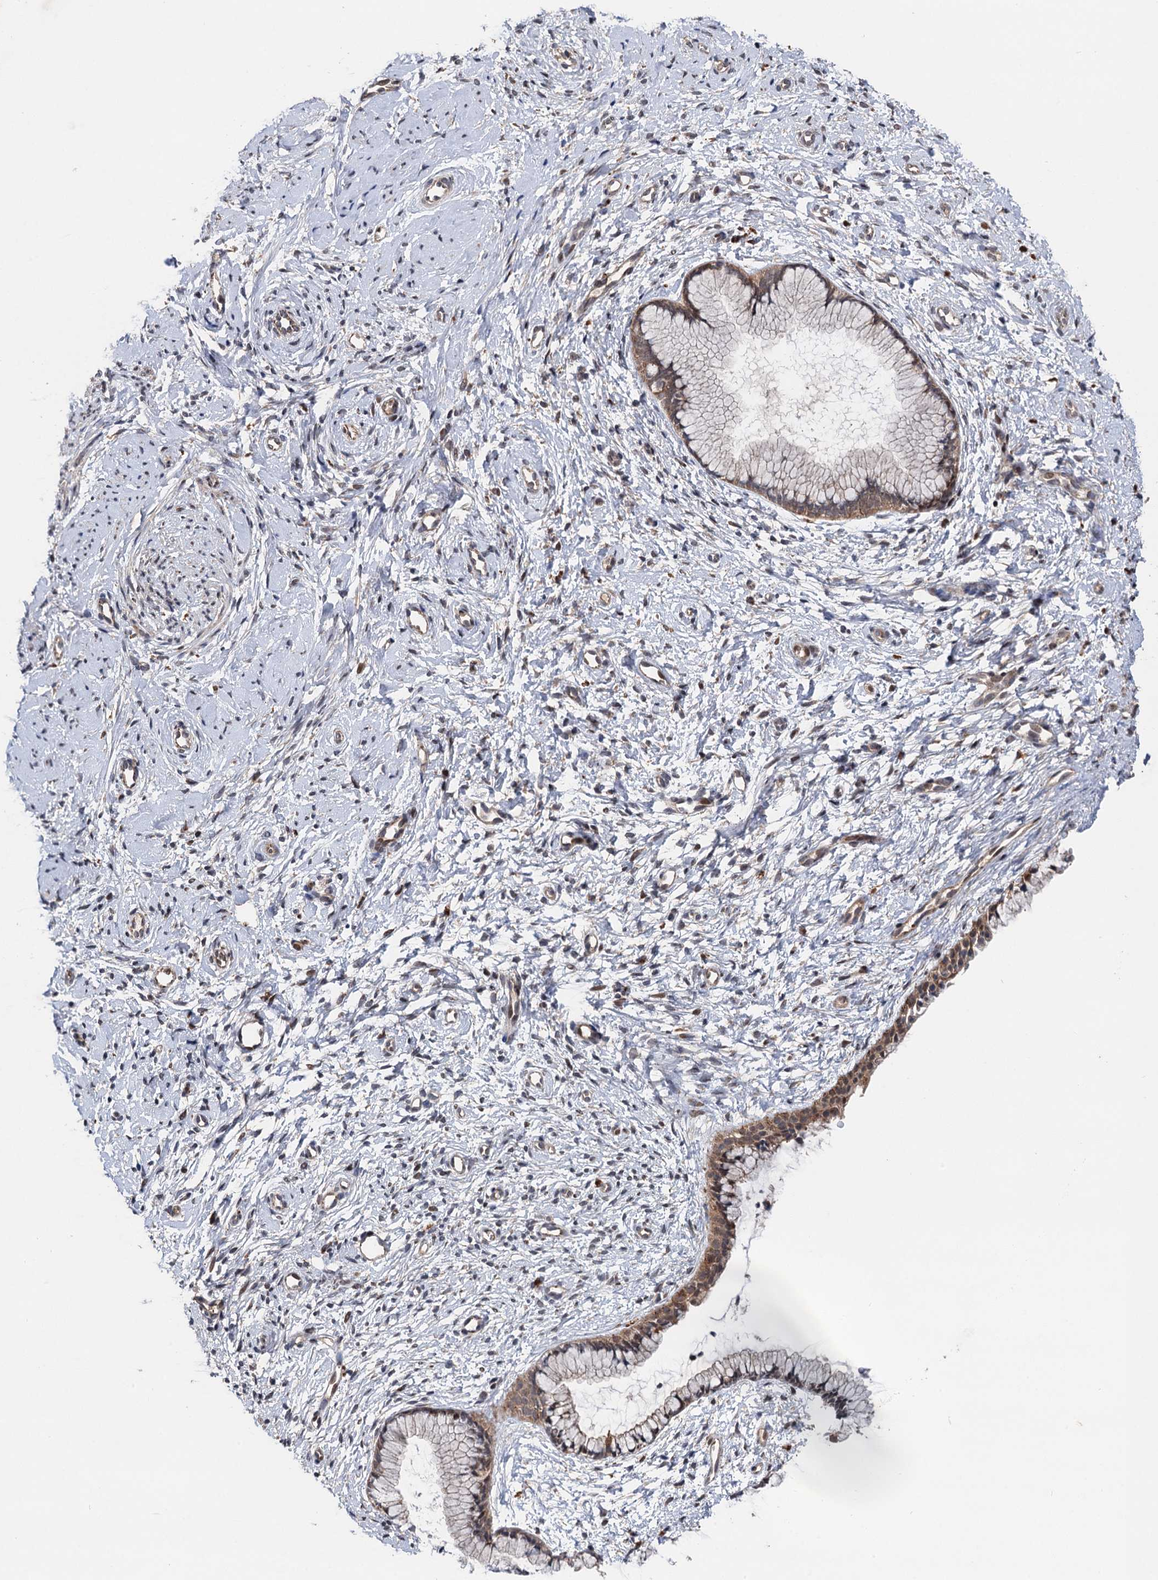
{"staining": {"intensity": "moderate", "quantity": ">75%", "location": "cytoplasmic/membranous"}, "tissue": "cervix", "cell_type": "Glandular cells", "image_type": "normal", "snomed": [{"axis": "morphology", "description": "Normal tissue, NOS"}, {"axis": "topography", "description": "Cervix"}], "caption": "A medium amount of moderate cytoplasmic/membranous staining is appreciated in approximately >75% of glandular cells in unremarkable cervix.", "gene": "NLRP10", "patient": {"sex": "female", "age": 57}}